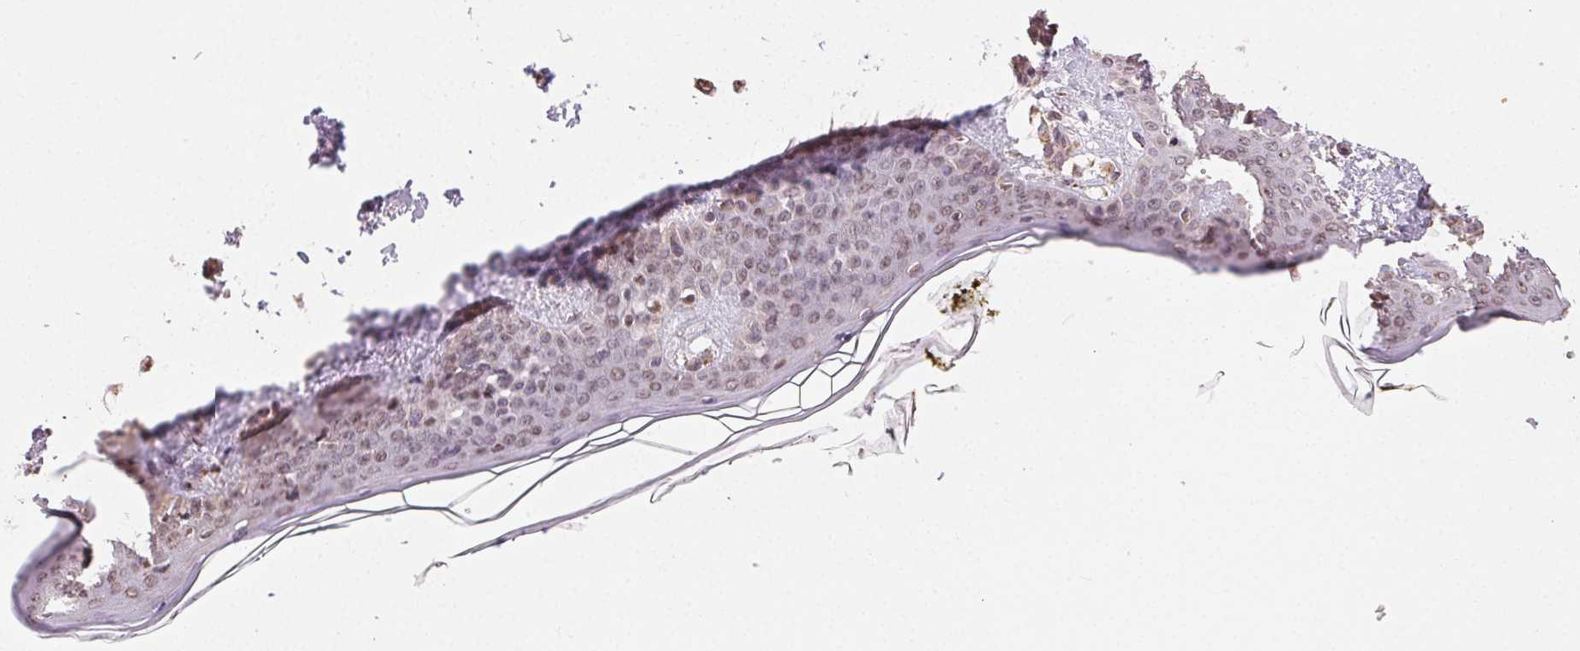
{"staining": {"intensity": "weak", "quantity": "25%-75%", "location": "nuclear"}, "tissue": "skin", "cell_type": "Fibroblasts", "image_type": "normal", "snomed": [{"axis": "morphology", "description": "Normal tissue, NOS"}, {"axis": "topography", "description": "Skin"}], "caption": "IHC (DAB) staining of unremarkable human skin displays weak nuclear protein positivity in approximately 25%-75% of fibroblasts.", "gene": "PIWIL4", "patient": {"sex": "female", "age": 34}}